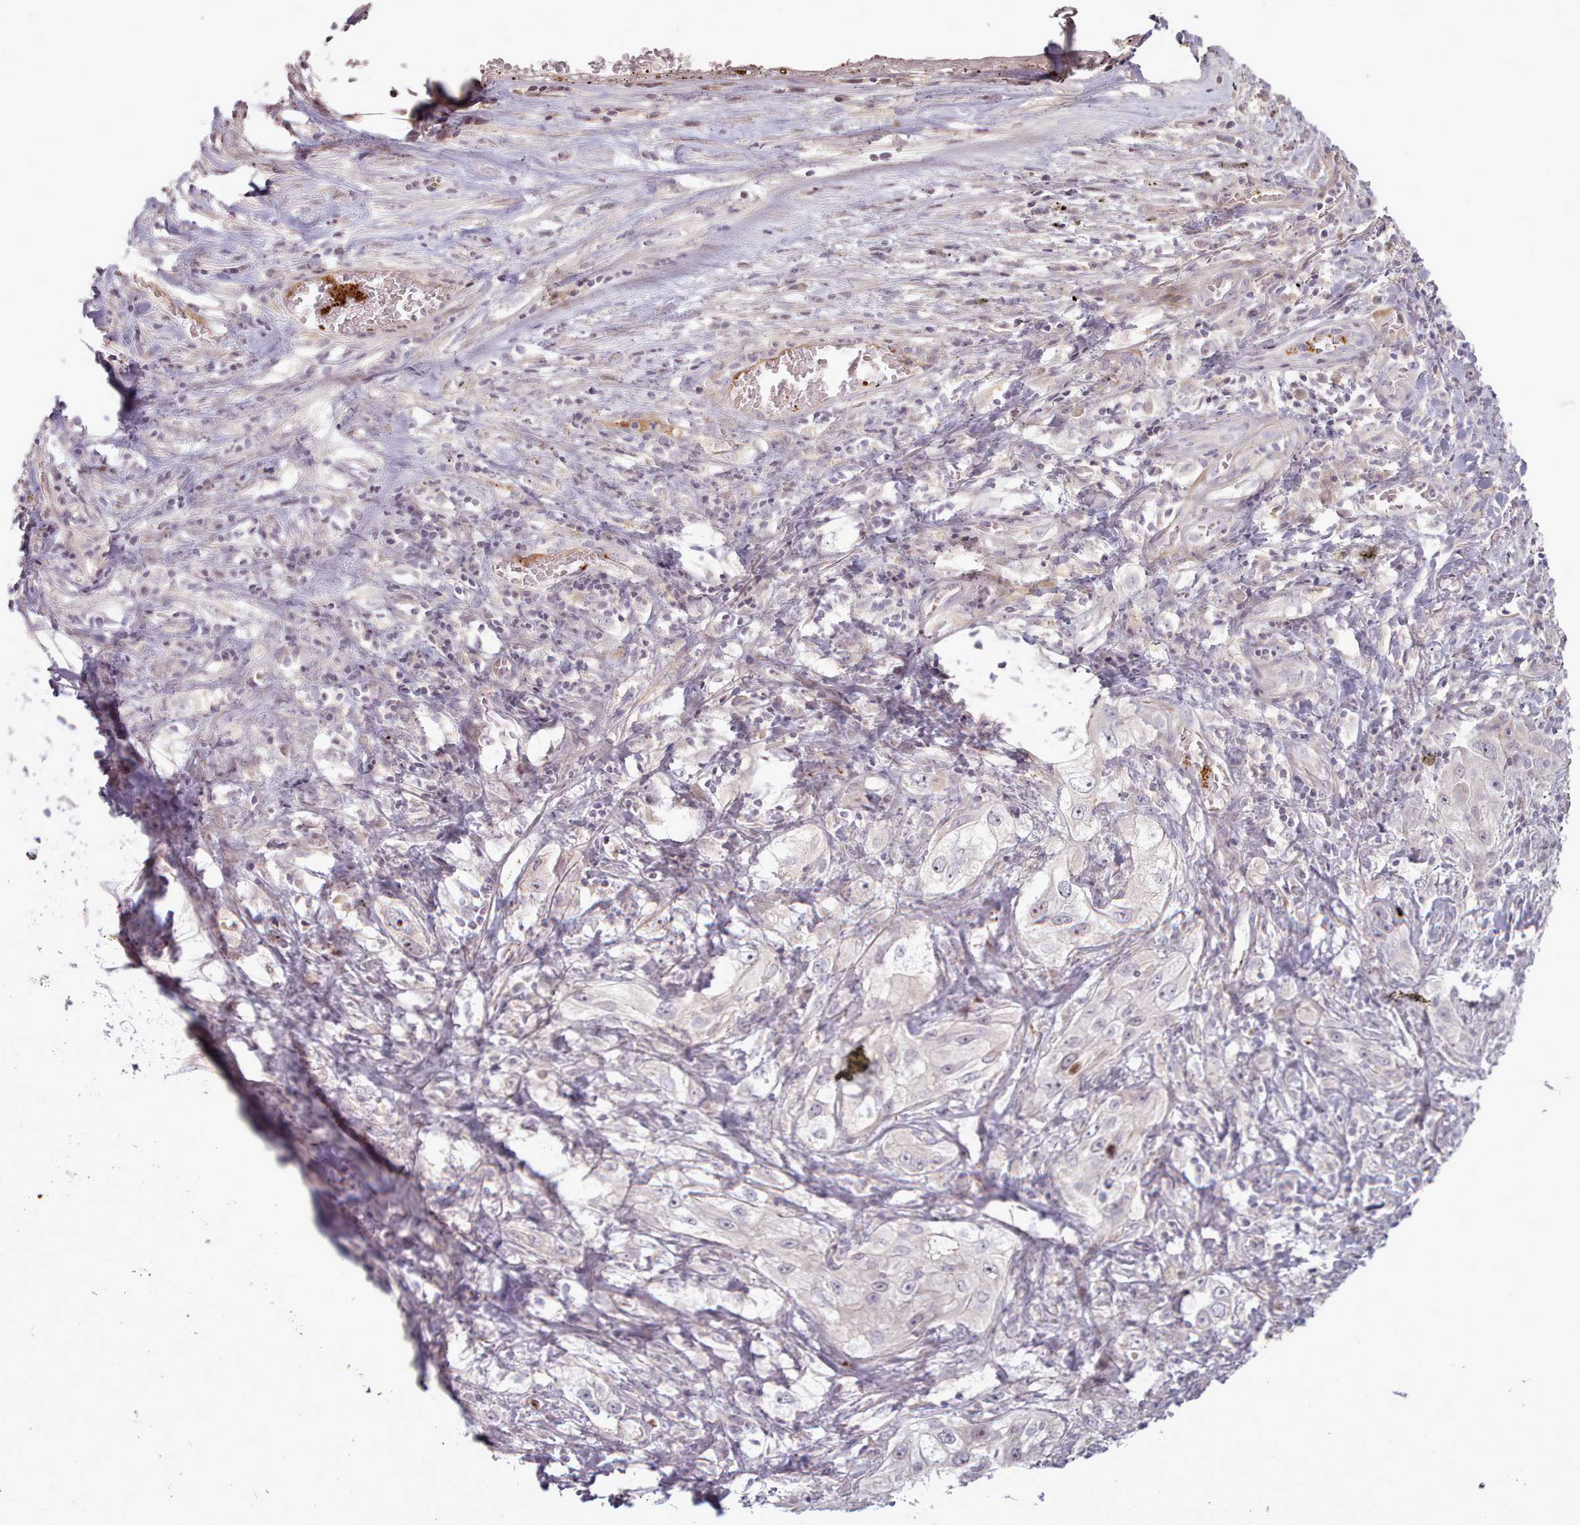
{"staining": {"intensity": "negative", "quantity": "none", "location": "none"}, "tissue": "lung cancer", "cell_type": "Tumor cells", "image_type": "cancer", "snomed": [{"axis": "morphology", "description": "Squamous cell carcinoma, NOS"}, {"axis": "topography", "description": "Lung"}], "caption": "Immunohistochemistry of human lung cancer (squamous cell carcinoma) exhibits no staining in tumor cells.", "gene": "LEFTY2", "patient": {"sex": "female", "age": 69}}